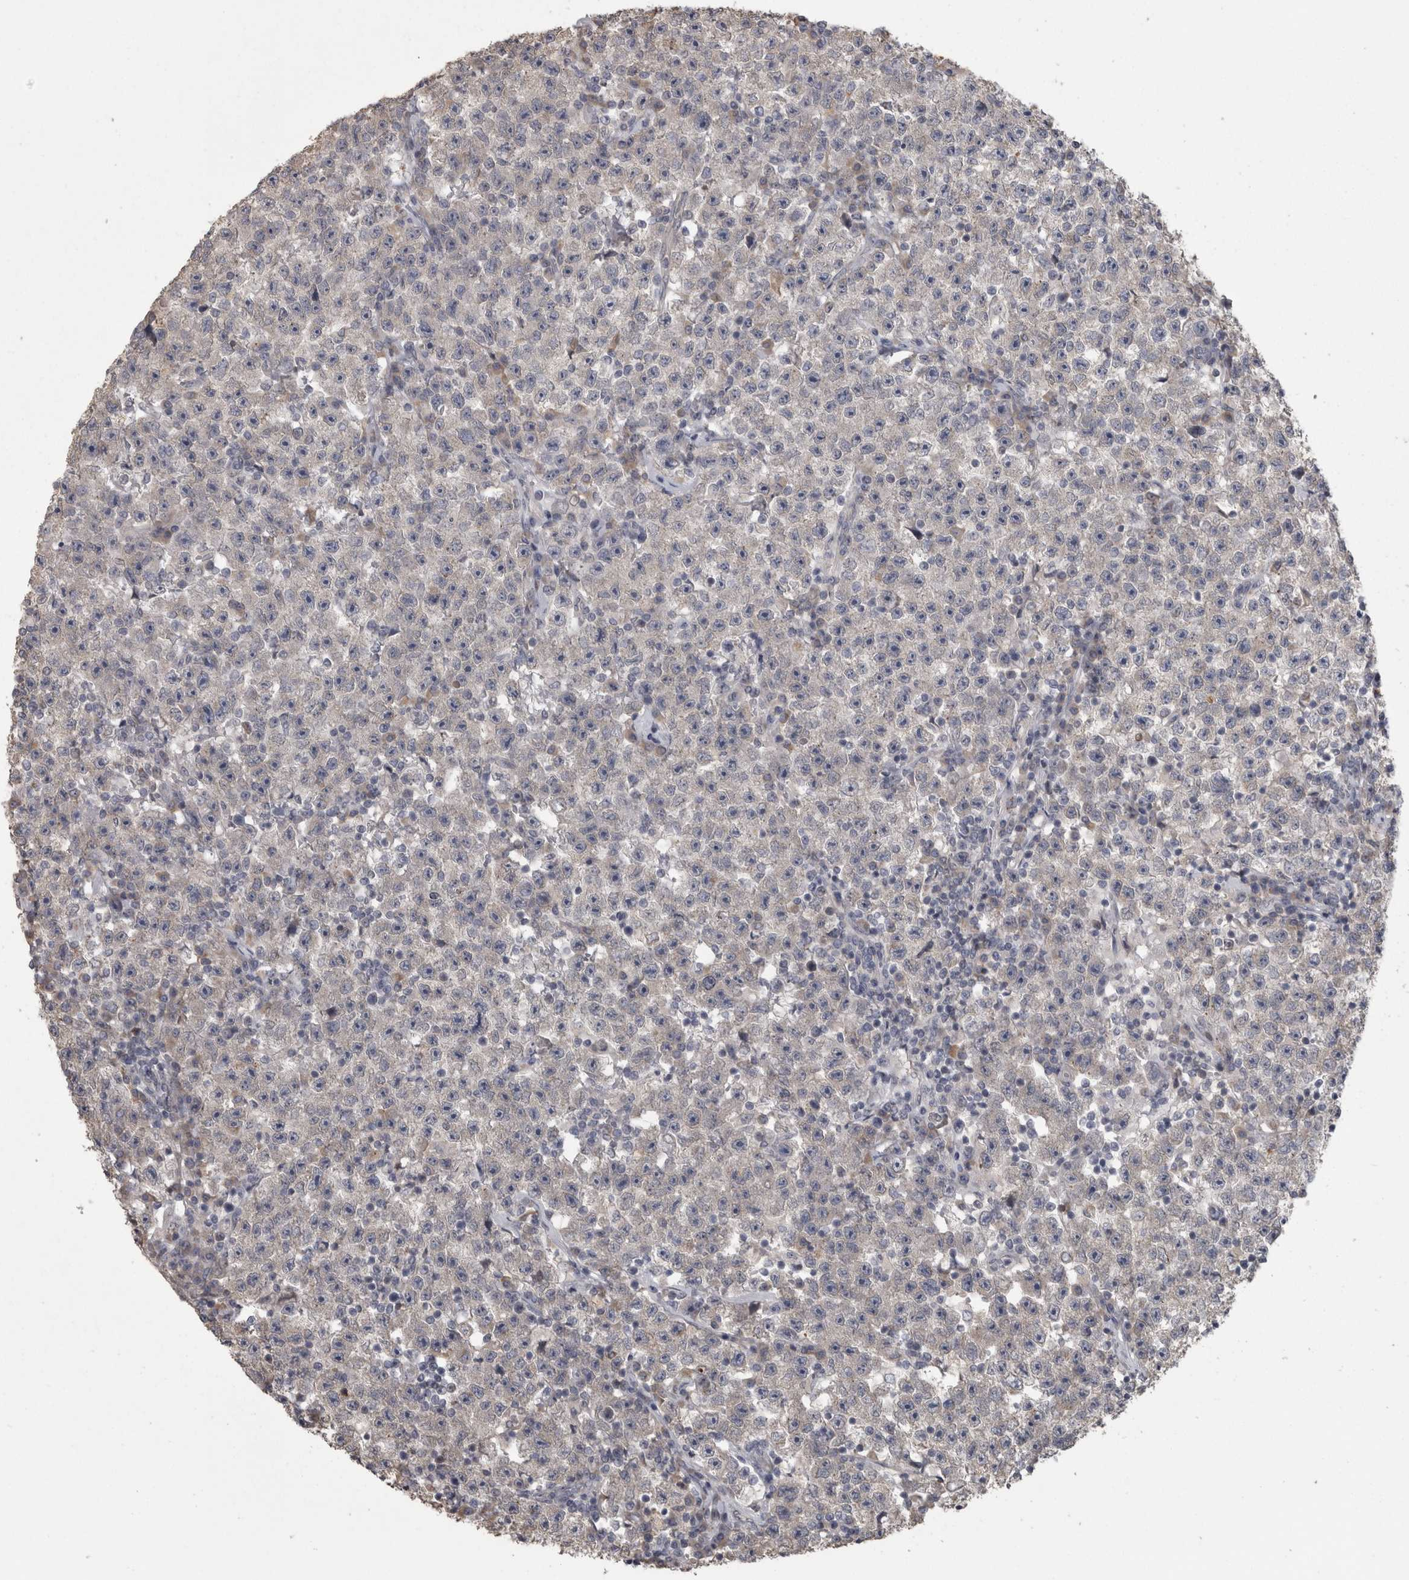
{"staining": {"intensity": "negative", "quantity": "none", "location": "none"}, "tissue": "testis cancer", "cell_type": "Tumor cells", "image_type": "cancer", "snomed": [{"axis": "morphology", "description": "Seminoma, NOS"}, {"axis": "topography", "description": "Testis"}], "caption": "IHC of seminoma (testis) demonstrates no expression in tumor cells. (Stains: DAB (3,3'-diaminobenzidine) immunohistochemistry with hematoxylin counter stain, Microscopy: brightfield microscopy at high magnification).", "gene": "RAB29", "patient": {"sex": "male", "age": 22}}